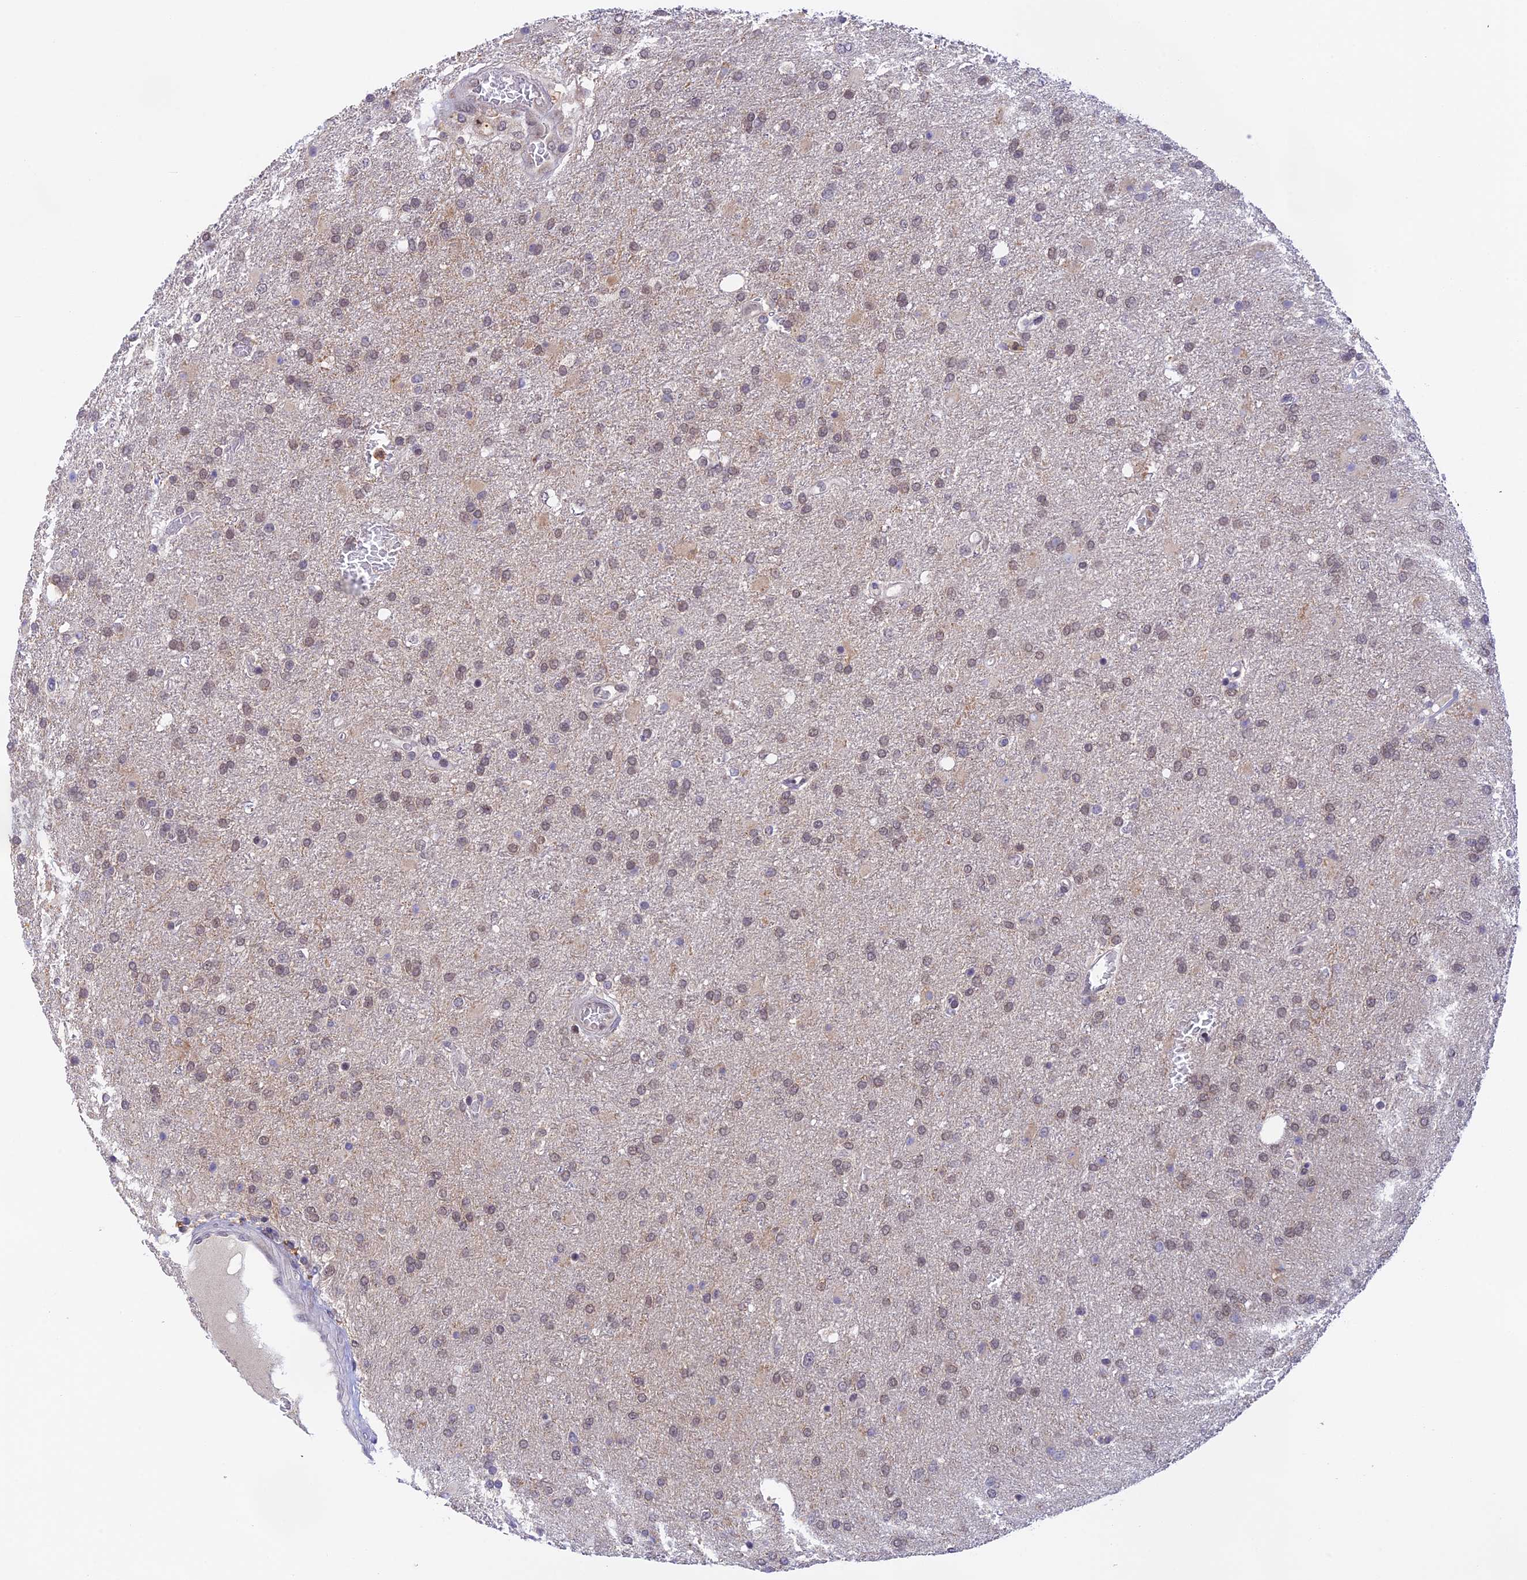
{"staining": {"intensity": "weak", "quantity": "25%-75%", "location": "cytoplasmic/membranous,nuclear"}, "tissue": "glioma", "cell_type": "Tumor cells", "image_type": "cancer", "snomed": [{"axis": "morphology", "description": "Glioma, malignant, High grade"}, {"axis": "topography", "description": "Brain"}], "caption": "A low amount of weak cytoplasmic/membranous and nuclear staining is seen in about 25%-75% of tumor cells in malignant glioma (high-grade) tissue. (brown staining indicates protein expression, while blue staining denotes nuclei).", "gene": "PEX16", "patient": {"sex": "female", "age": 74}}